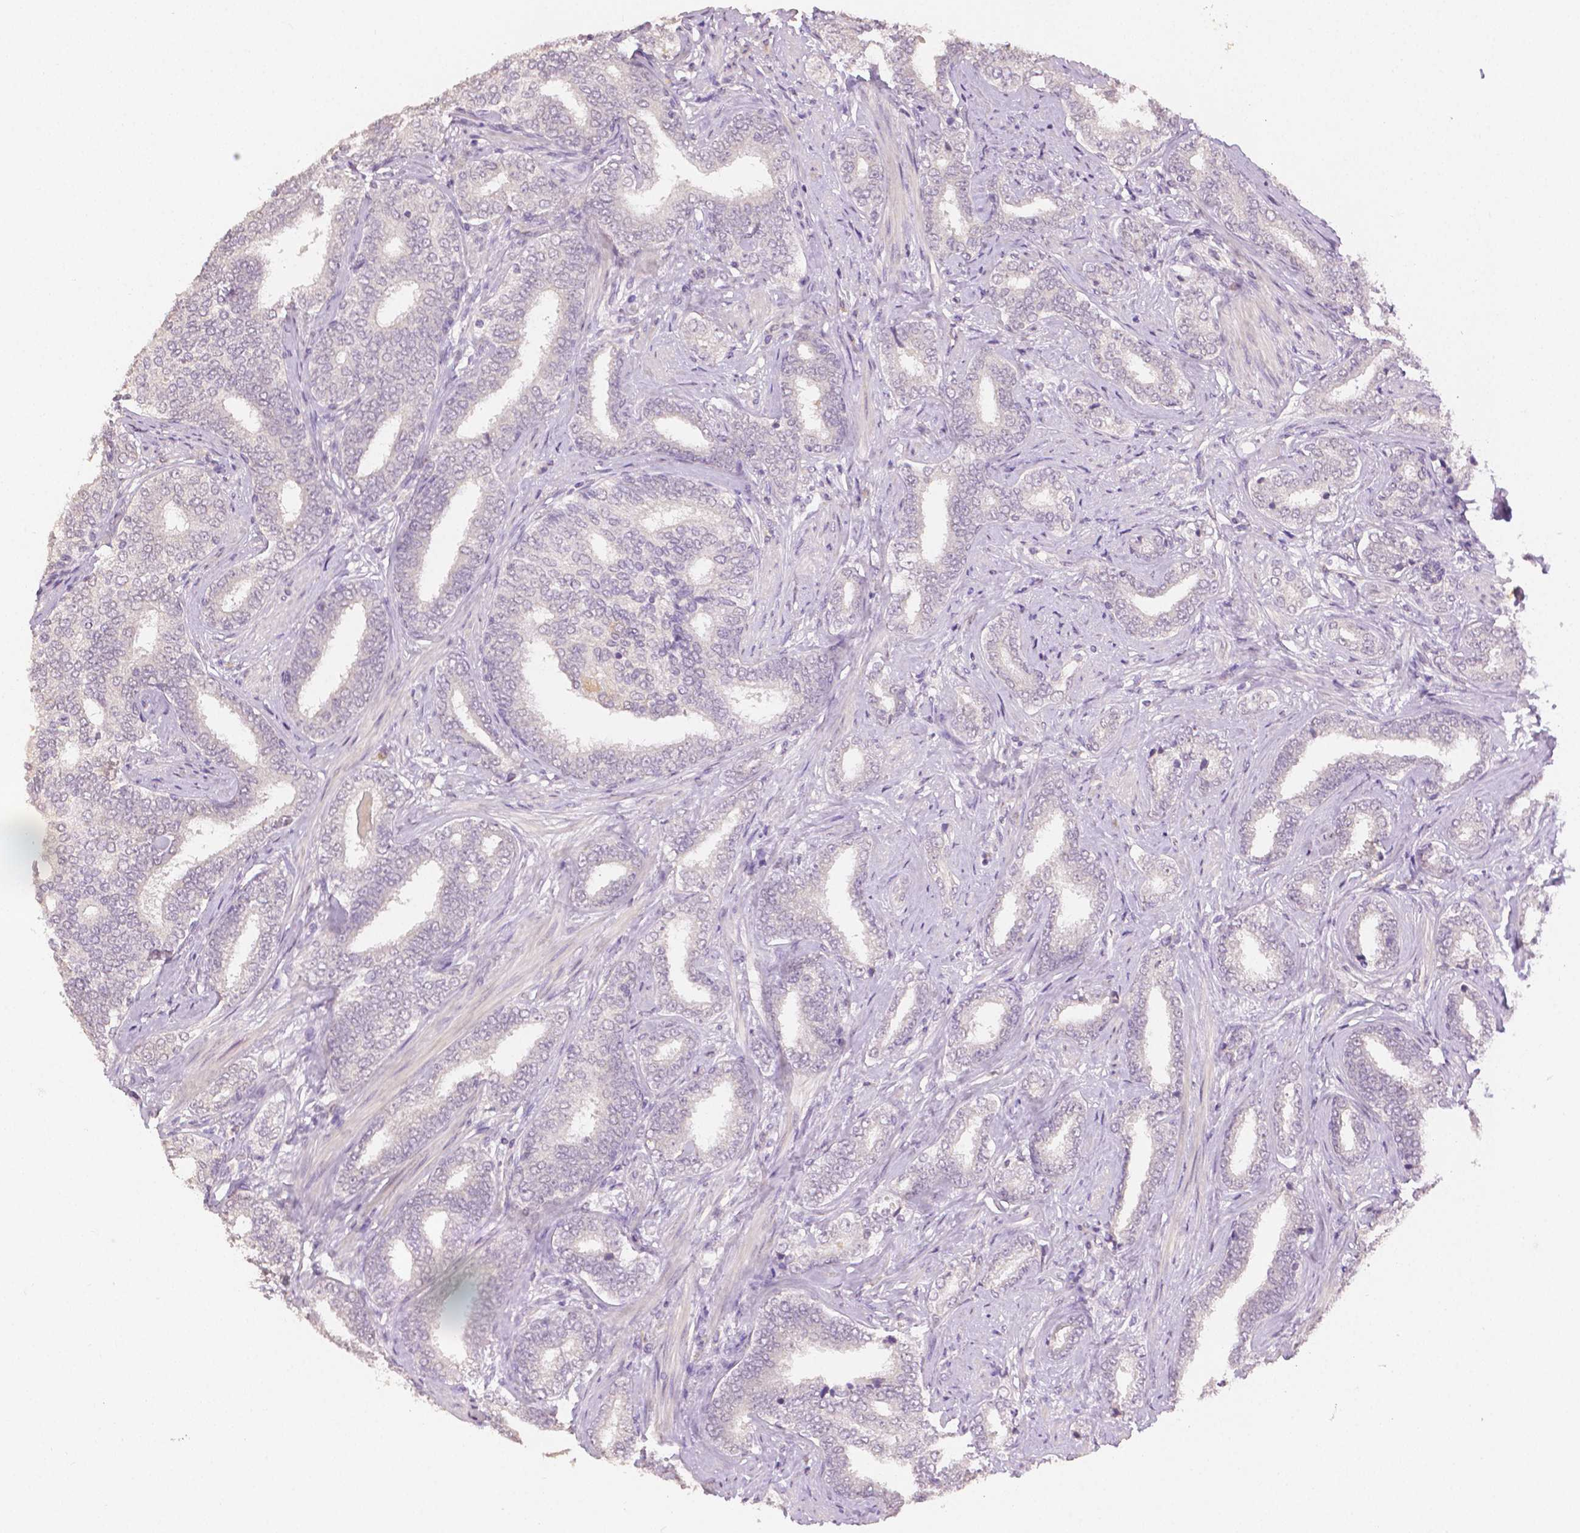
{"staining": {"intensity": "negative", "quantity": "none", "location": "none"}, "tissue": "prostate cancer", "cell_type": "Tumor cells", "image_type": "cancer", "snomed": [{"axis": "morphology", "description": "Adenocarcinoma, High grade"}, {"axis": "topography", "description": "Prostate"}], "caption": "An IHC photomicrograph of prostate cancer is shown. There is no staining in tumor cells of prostate cancer.", "gene": "TGM1", "patient": {"sex": "male", "age": 72}}